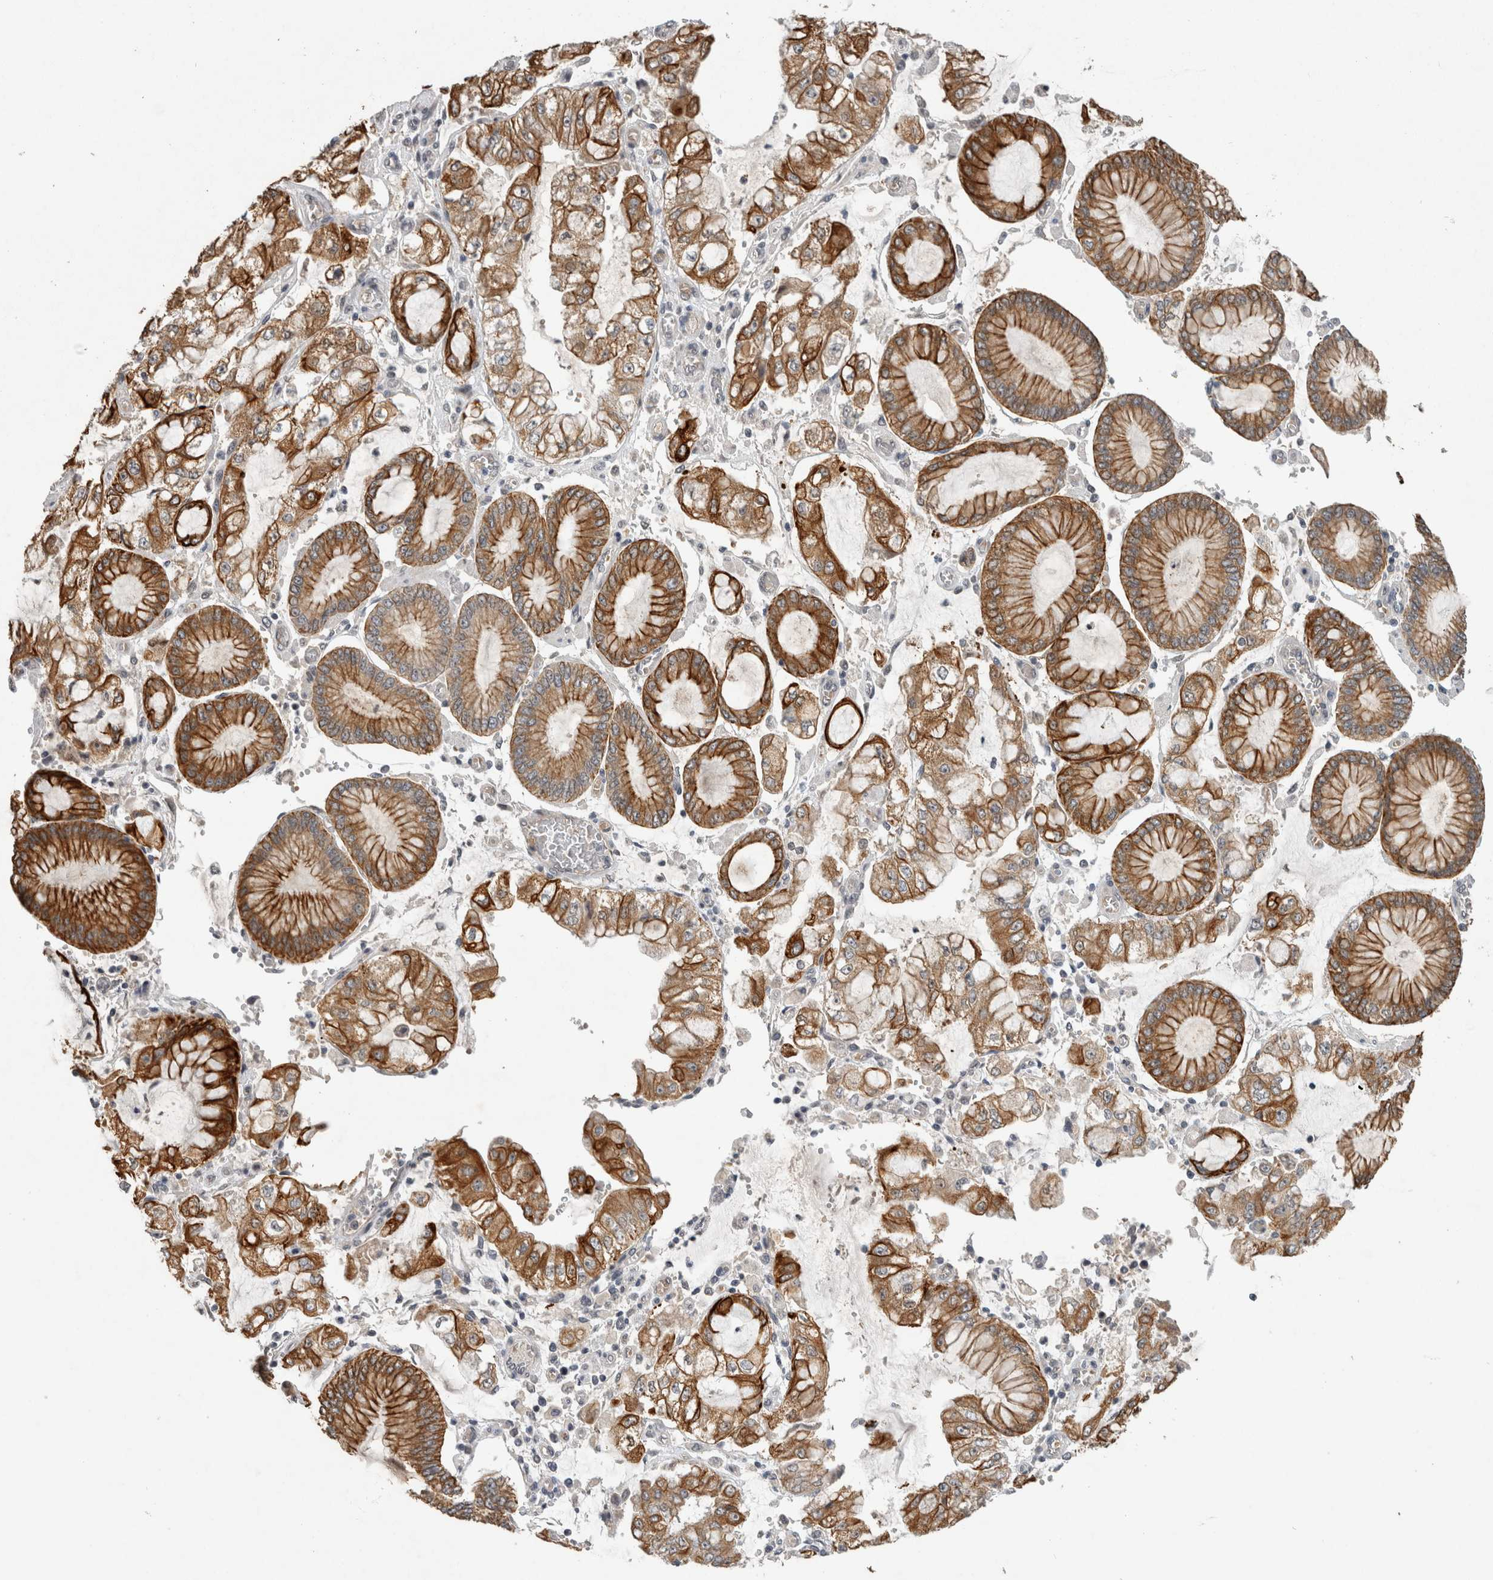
{"staining": {"intensity": "strong", "quantity": ">75%", "location": "cytoplasmic/membranous"}, "tissue": "stomach cancer", "cell_type": "Tumor cells", "image_type": "cancer", "snomed": [{"axis": "morphology", "description": "Adenocarcinoma, NOS"}, {"axis": "topography", "description": "Stomach"}], "caption": "Brown immunohistochemical staining in human adenocarcinoma (stomach) displays strong cytoplasmic/membranous positivity in about >75% of tumor cells.", "gene": "RHPN1", "patient": {"sex": "male", "age": 76}}